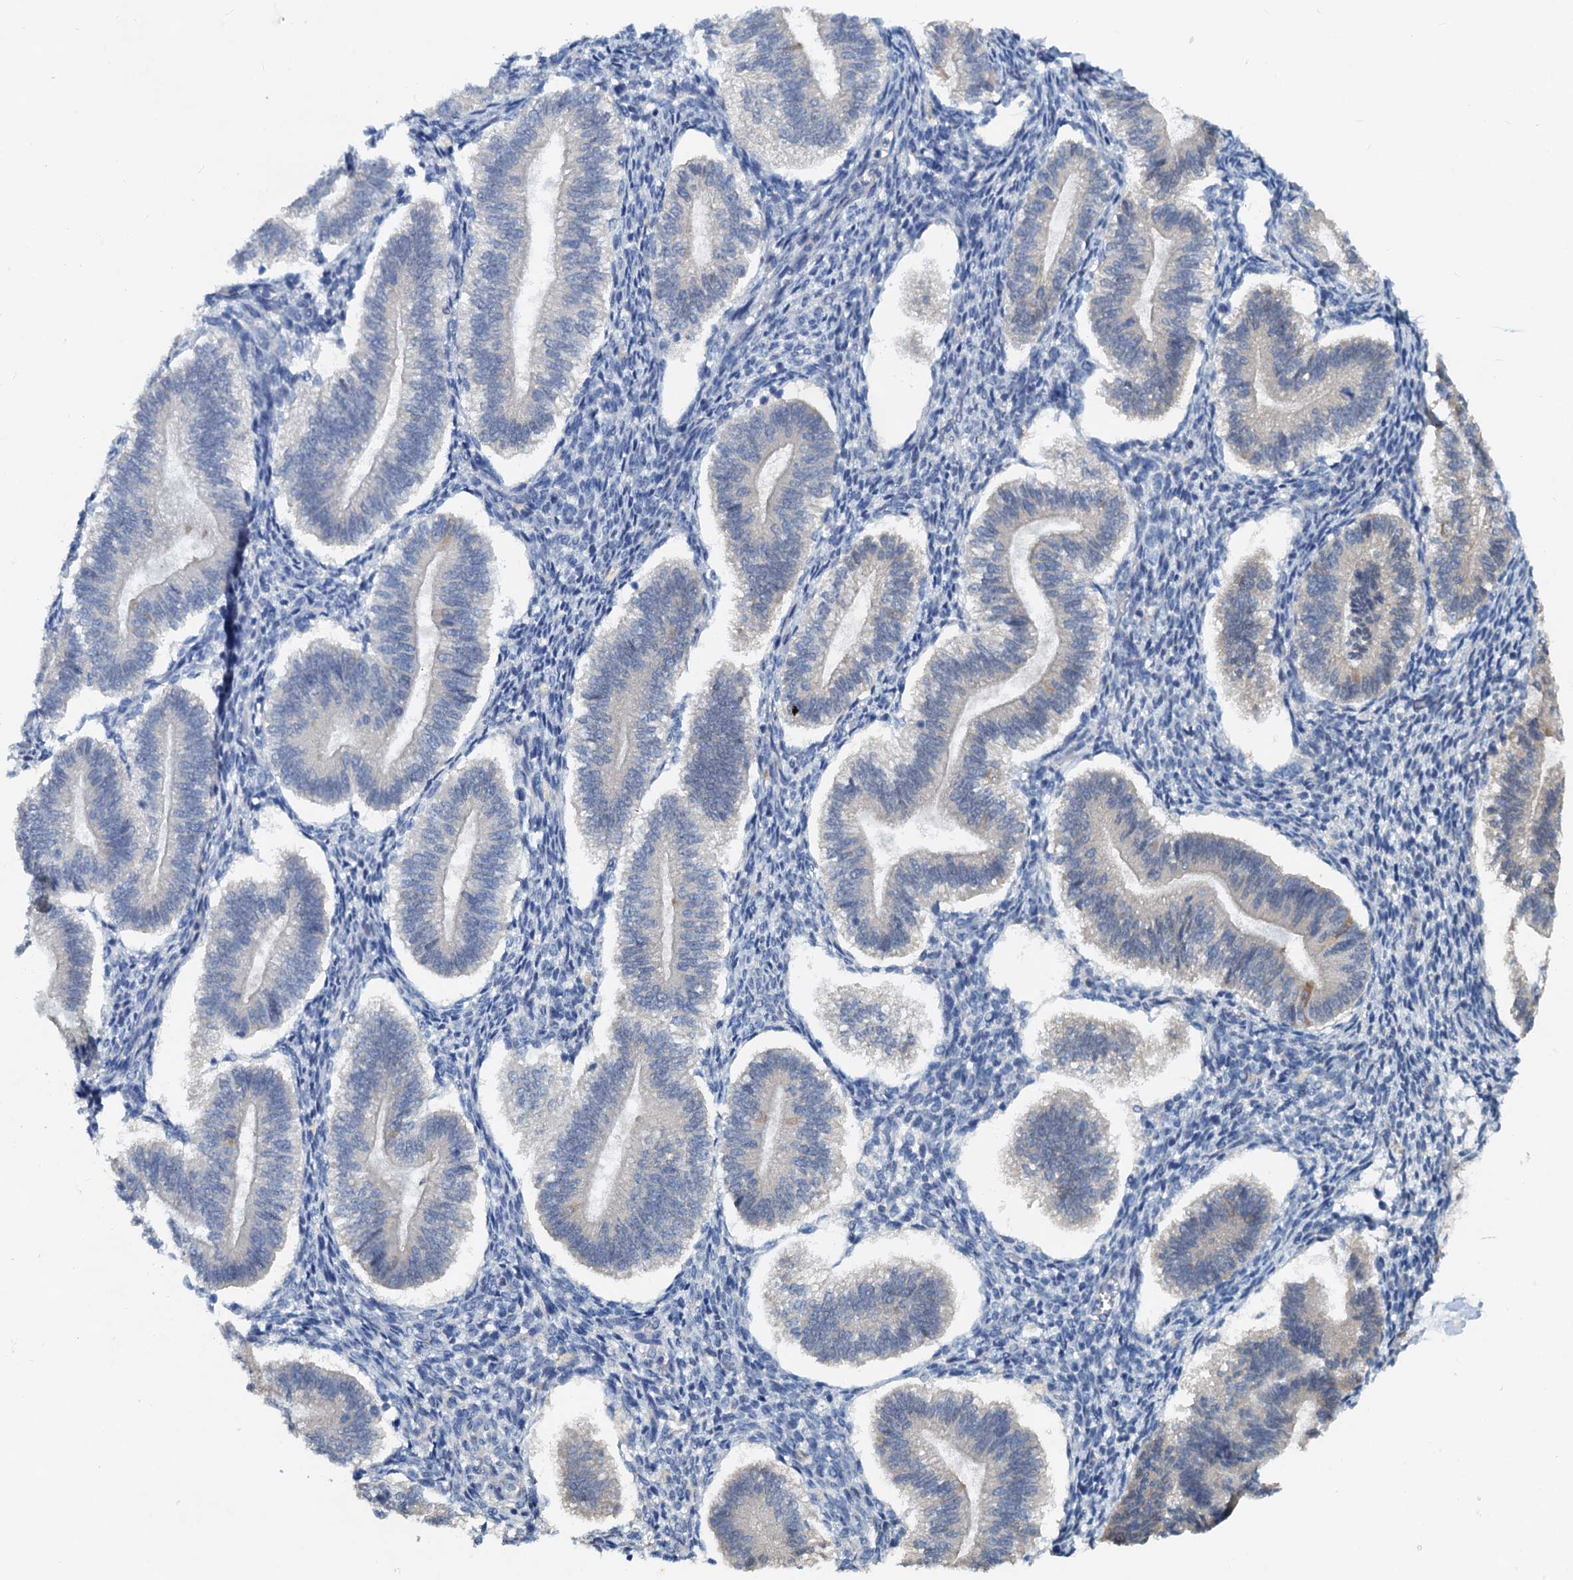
{"staining": {"intensity": "negative", "quantity": "none", "location": "none"}, "tissue": "endometrium", "cell_type": "Cells in endometrial stroma", "image_type": "normal", "snomed": [{"axis": "morphology", "description": "Normal tissue, NOS"}, {"axis": "topography", "description": "Endometrium"}], "caption": "This is an immunohistochemistry (IHC) photomicrograph of normal human endometrium. There is no expression in cells in endometrial stroma.", "gene": "PTGES3", "patient": {"sex": "female", "age": 25}}